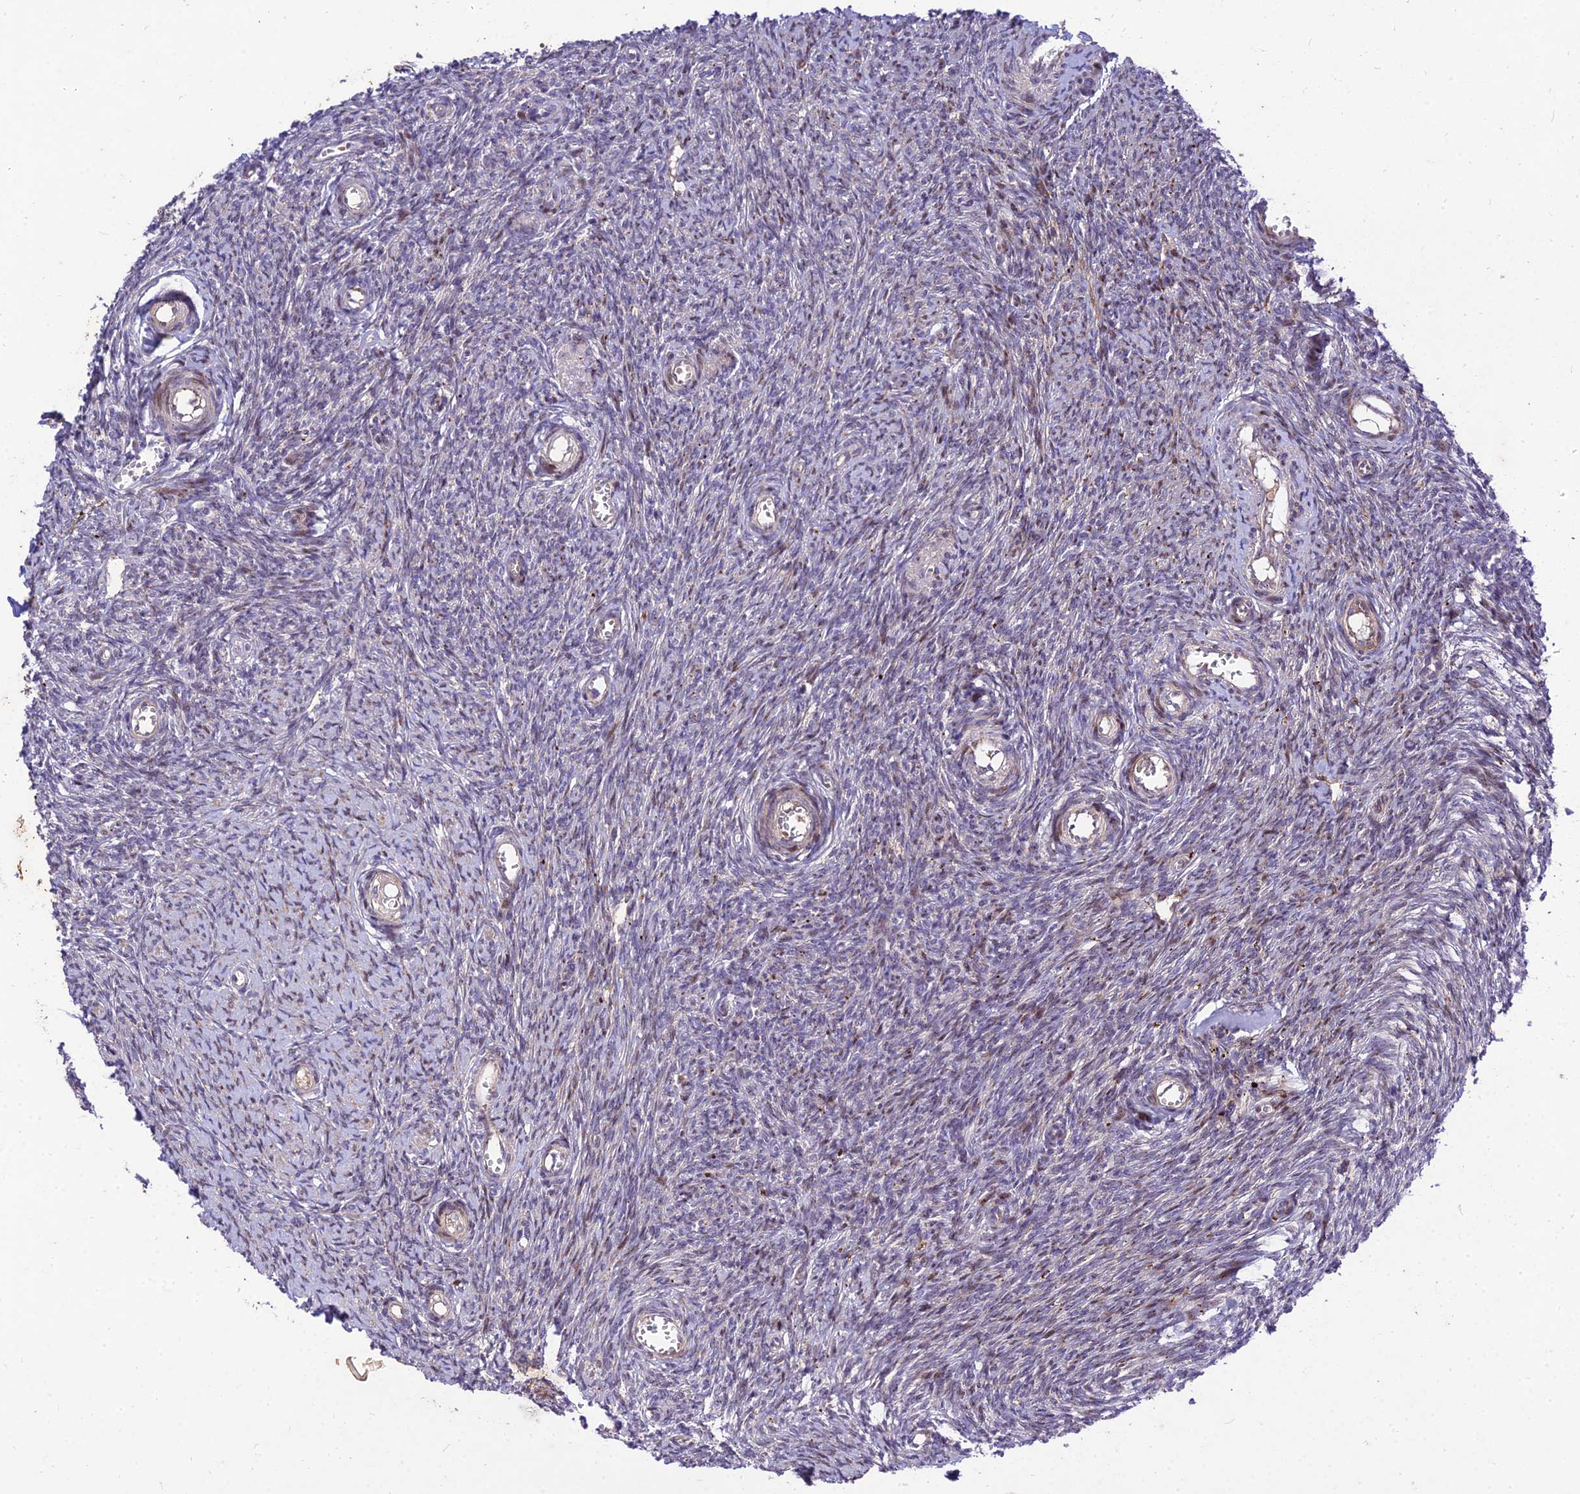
{"staining": {"intensity": "moderate", "quantity": ">75%", "location": "cytoplasmic/membranous"}, "tissue": "ovary", "cell_type": "Follicle cells", "image_type": "normal", "snomed": [{"axis": "morphology", "description": "Normal tissue, NOS"}, {"axis": "topography", "description": "Ovary"}], "caption": "Protein staining of unremarkable ovary reveals moderate cytoplasmic/membranous expression in approximately >75% of follicle cells. (DAB (3,3'-diaminobenzidine) = brown stain, brightfield microscopy at high magnification).", "gene": "MKKS", "patient": {"sex": "female", "age": 44}}